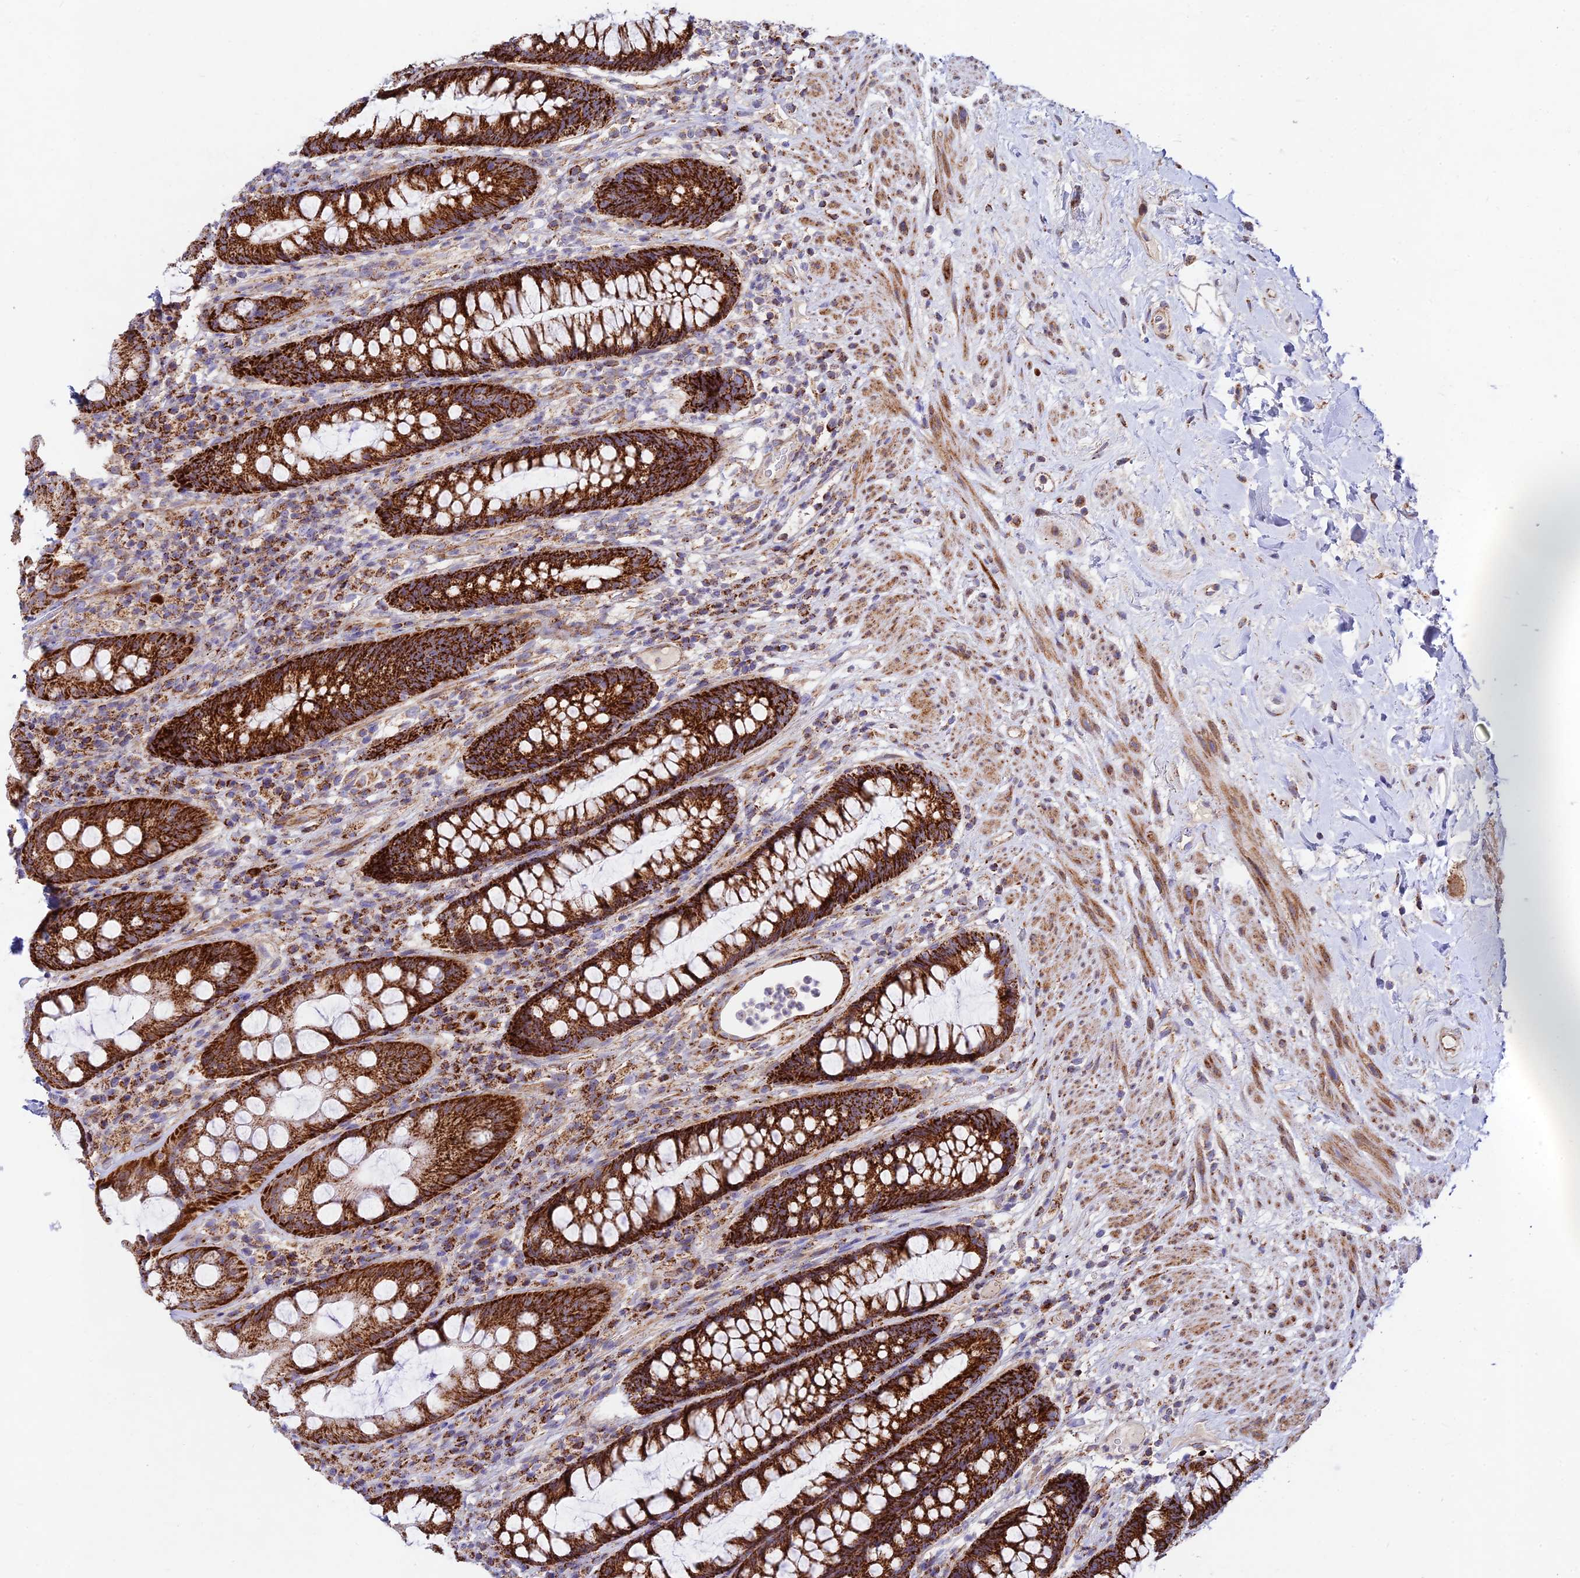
{"staining": {"intensity": "strong", "quantity": ">75%", "location": "cytoplasmic/membranous"}, "tissue": "rectum", "cell_type": "Glandular cells", "image_type": "normal", "snomed": [{"axis": "morphology", "description": "Normal tissue, NOS"}, {"axis": "topography", "description": "Rectum"}], "caption": "Rectum was stained to show a protein in brown. There is high levels of strong cytoplasmic/membranous staining in approximately >75% of glandular cells. (brown staining indicates protein expression, while blue staining denotes nuclei).", "gene": "KHDC3L", "patient": {"sex": "male", "age": 74}}